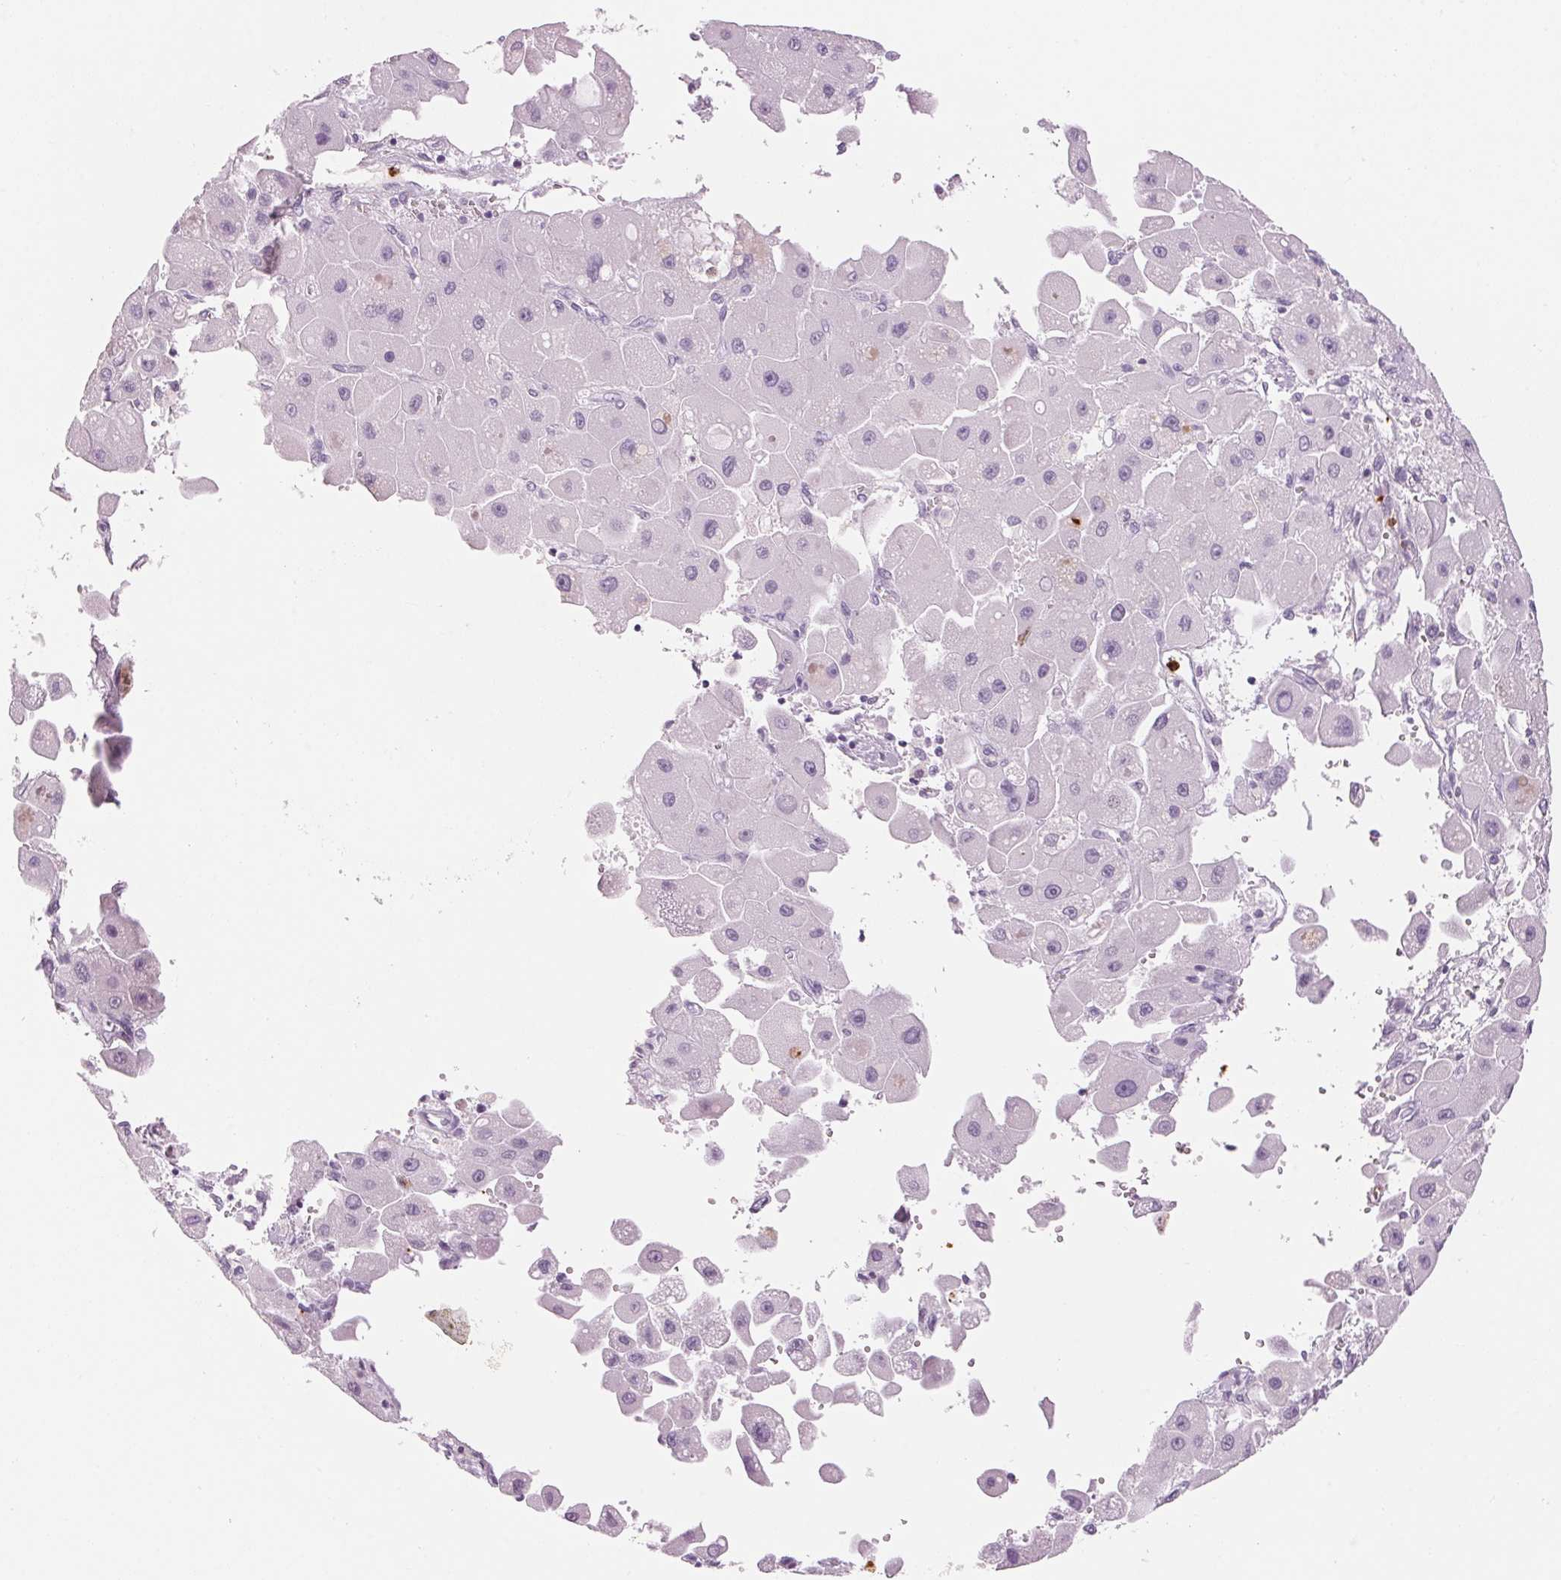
{"staining": {"intensity": "negative", "quantity": "none", "location": "none"}, "tissue": "liver cancer", "cell_type": "Tumor cells", "image_type": "cancer", "snomed": [{"axis": "morphology", "description": "Carcinoma, Hepatocellular, NOS"}, {"axis": "topography", "description": "Liver"}], "caption": "A photomicrograph of liver cancer stained for a protein reveals no brown staining in tumor cells.", "gene": "KLK7", "patient": {"sex": "male", "age": 24}}